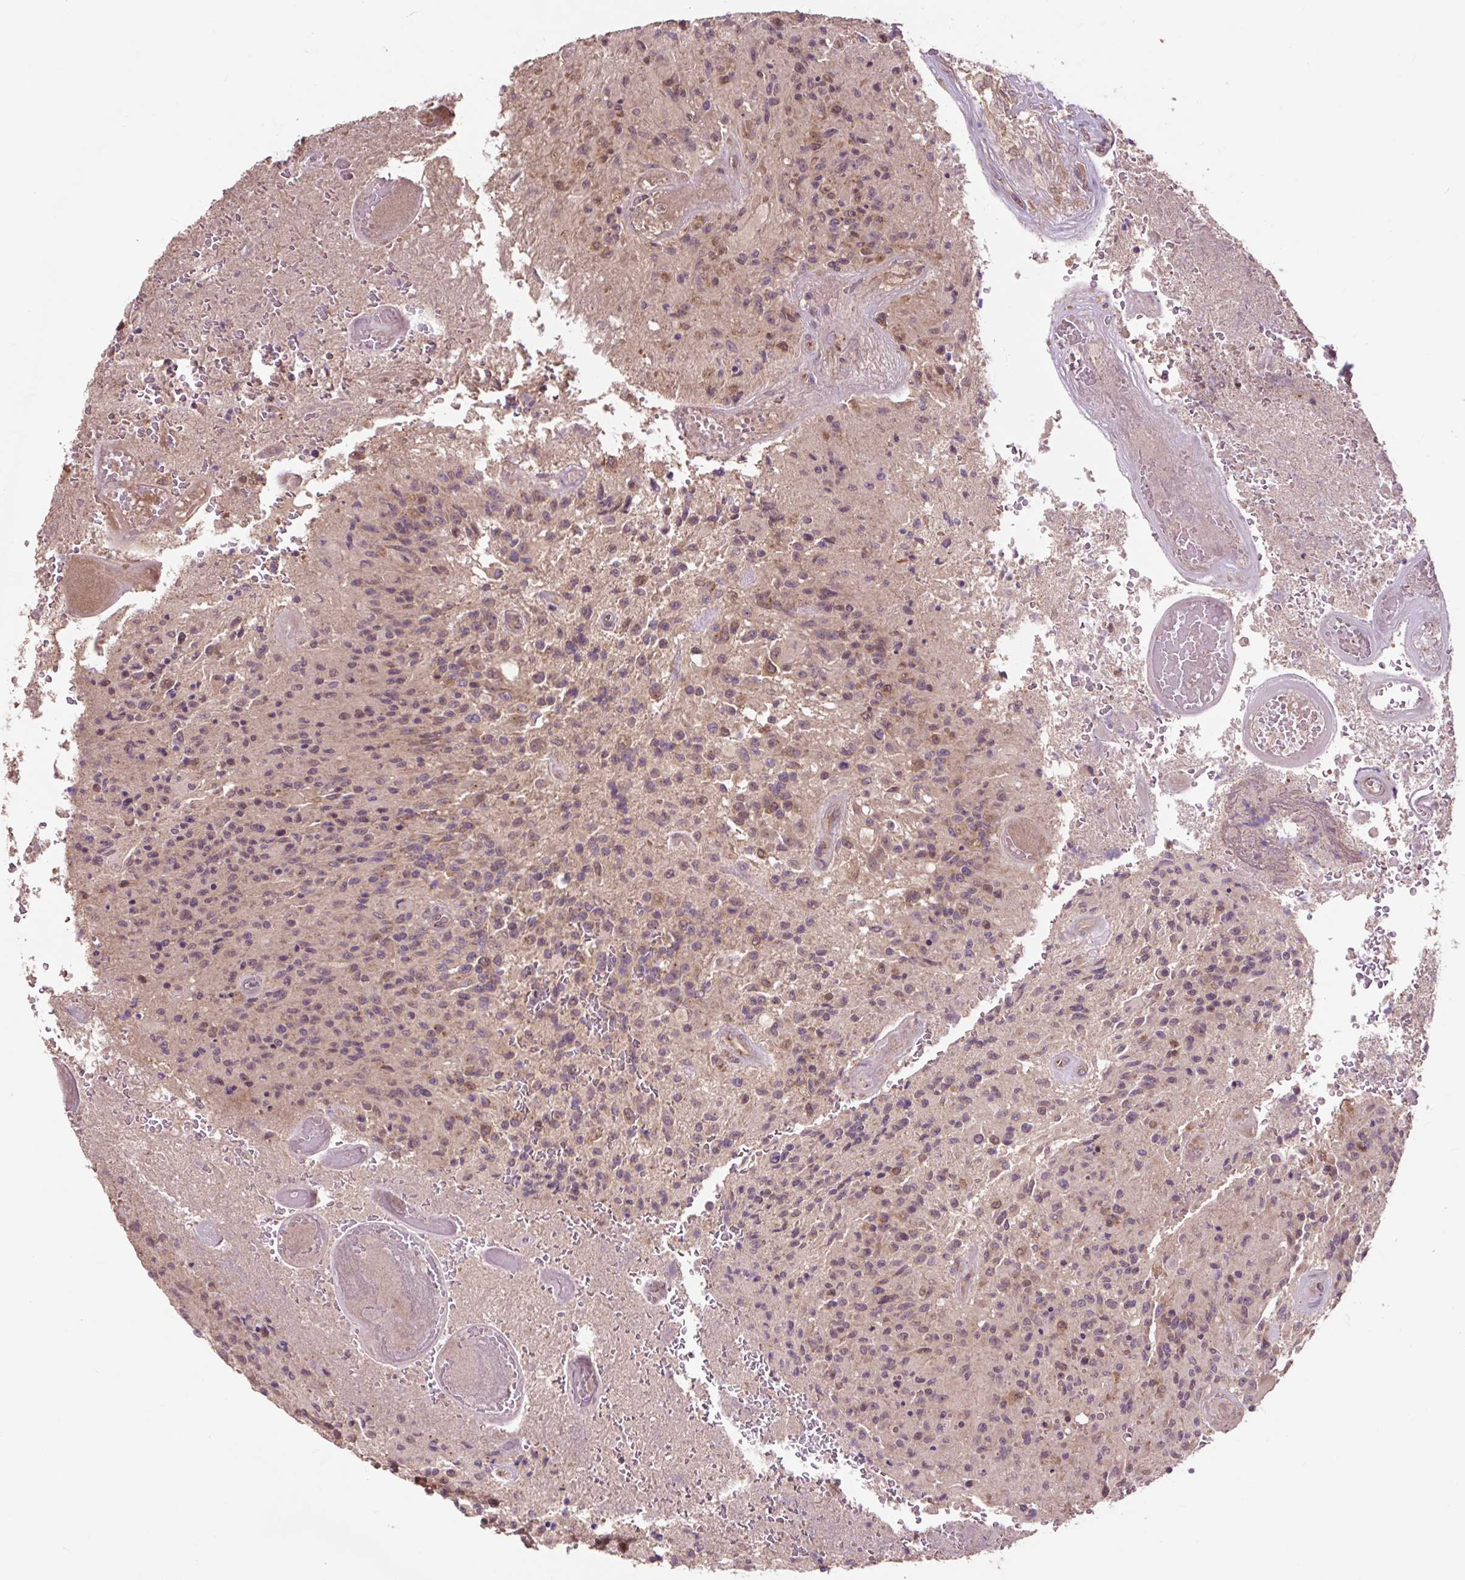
{"staining": {"intensity": "weak", "quantity": "25%-75%", "location": "cytoplasmic/membranous"}, "tissue": "glioma", "cell_type": "Tumor cells", "image_type": "cancer", "snomed": [{"axis": "morphology", "description": "Normal tissue, NOS"}, {"axis": "morphology", "description": "Glioma, malignant, High grade"}, {"axis": "topography", "description": "Cerebral cortex"}], "caption": "IHC staining of glioma, which shows low levels of weak cytoplasmic/membranous expression in about 25%-75% of tumor cells indicating weak cytoplasmic/membranous protein positivity. The staining was performed using DAB (brown) for protein detection and nuclei were counterstained in hematoxylin (blue).", "gene": "MMS19", "patient": {"sex": "male", "age": 56}}